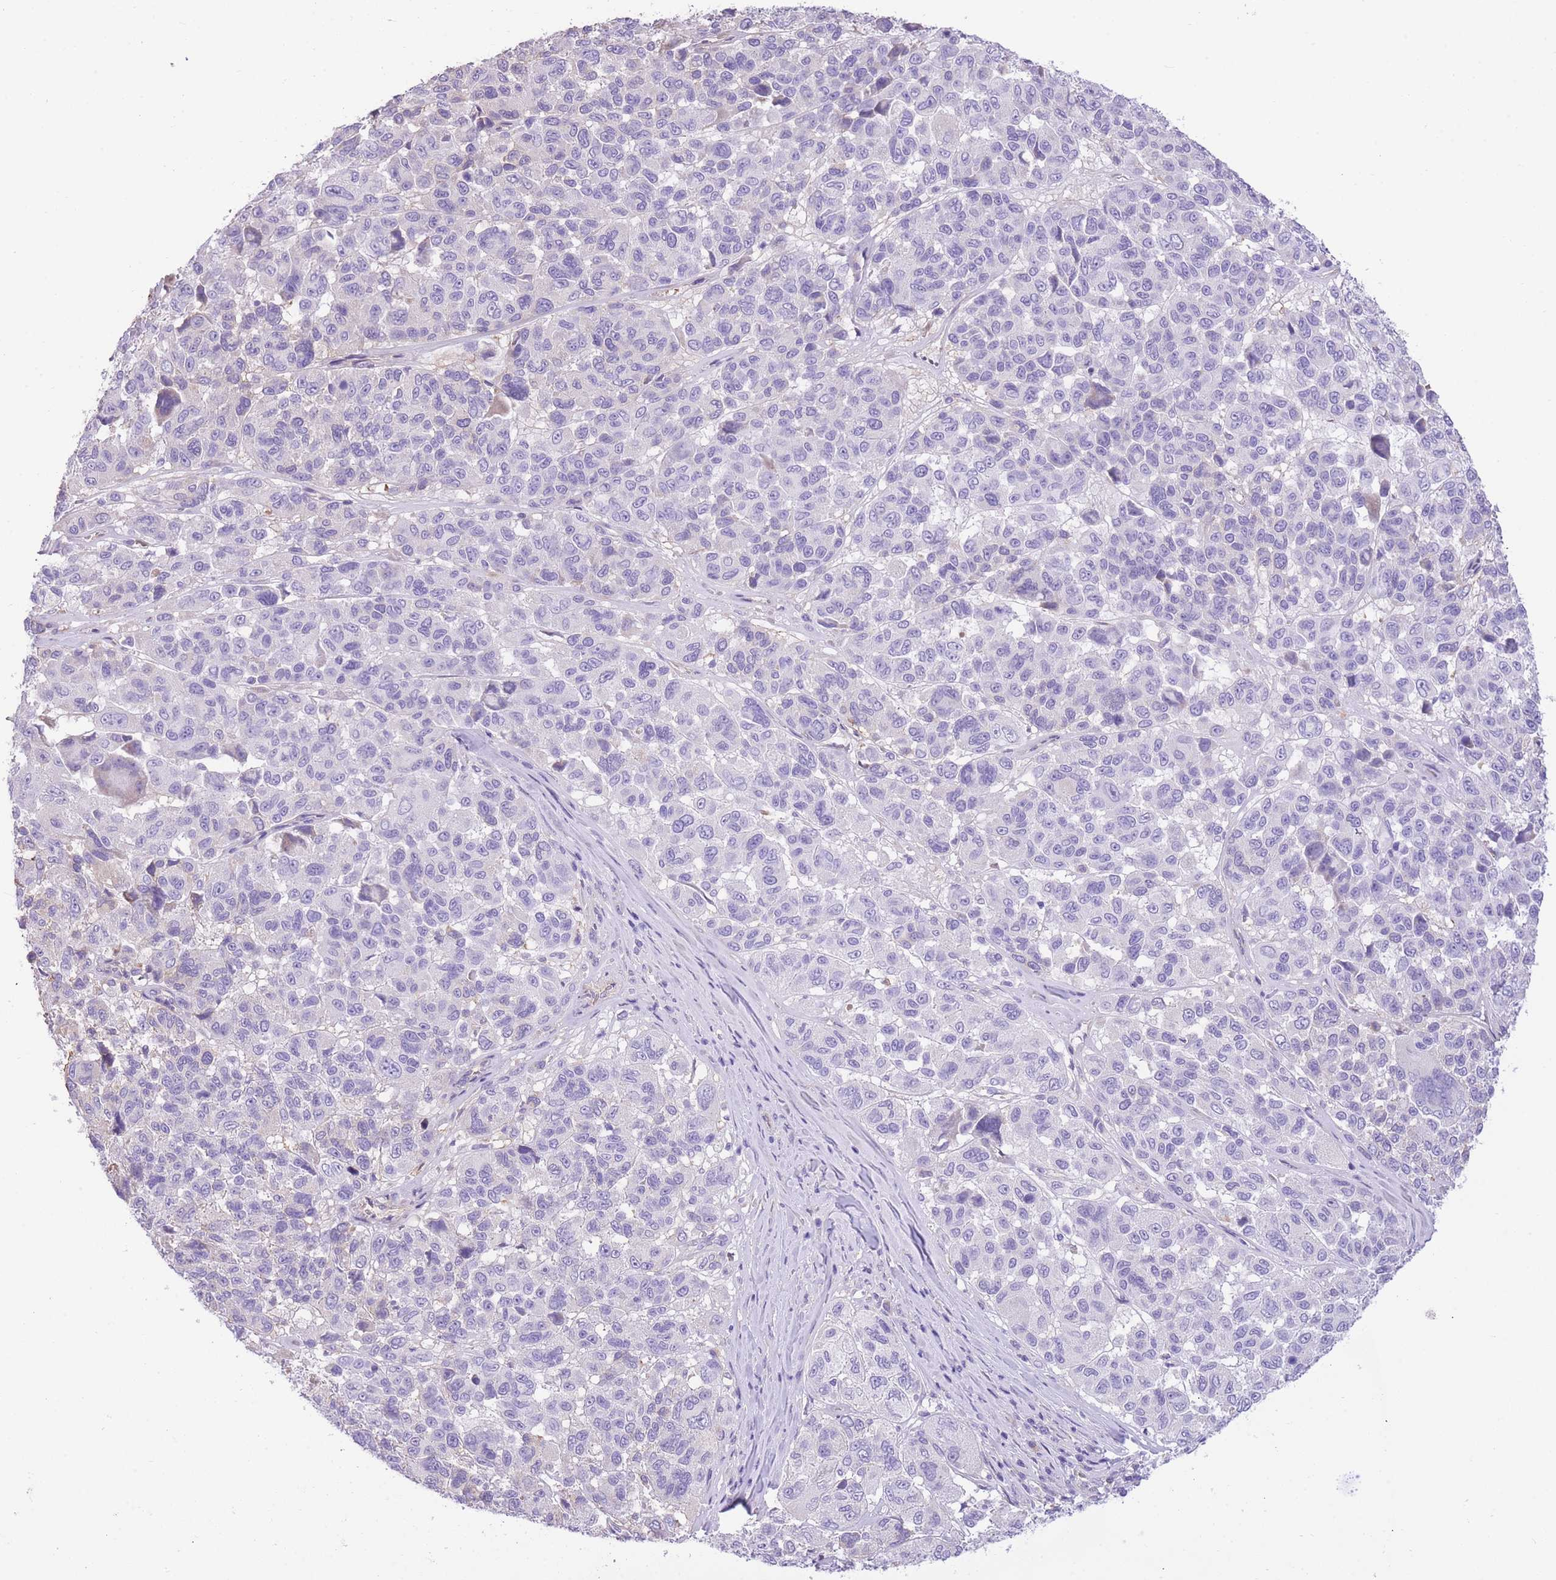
{"staining": {"intensity": "negative", "quantity": "none", "location": "none"}, "tissue": "melanoma", "cell_type": "Tumor cells", "image_type": "cancer", "snomed": [{"axis": "morphology", "description": "Malignant melanoma, NOS"}, {"axis": "topography", "description": "Skin"}], "caption": "Tumor cells show no significant staining in melanoma. Nuclei are stained in blue.", "gene": "RHOU", "patient": {"sex": "female", "age": 66}}